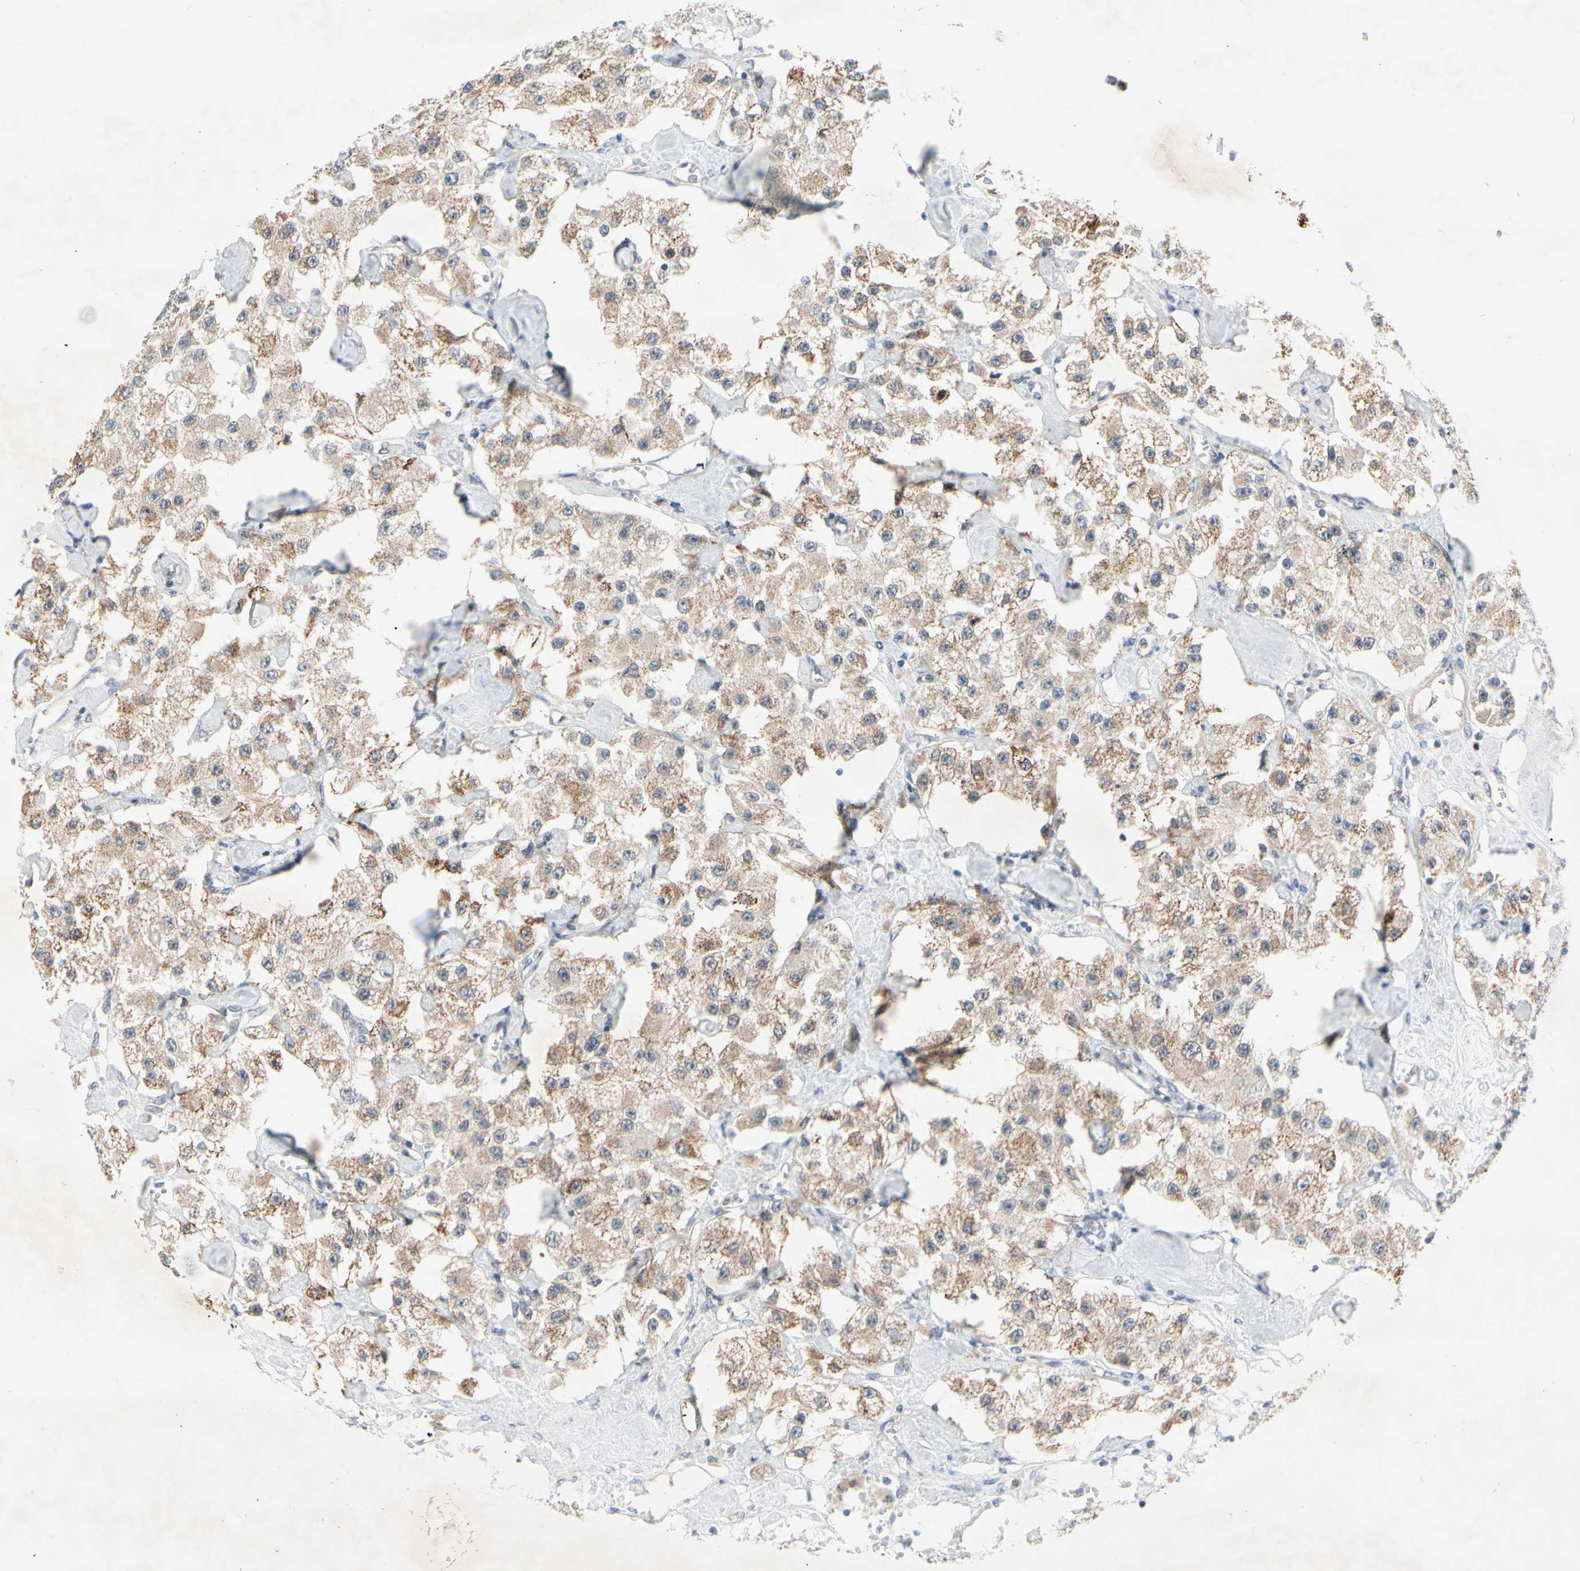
{"staining": {"intensity": "weak", "quantity": ">75%", "location": "cytoplasmic/membranous"}, "tissue": "carcinoid", "cell_type": "Tumor cells", "image_type": "cancer", "snomed": [{"axis": "morphology", "description": "Carcinoid, malignant, NOS"}, {"axis": "topography", "description": "Pancreas"}], "caption": "DAB (3,3'-diaminobenzidine) immunohistochemical staining of human malignant carcinoid reveals weak cytoplasmic/membranous protein staining in about >75% of tumor cells. The protein of interest is shown in brown color, while the nuclei are stained blue.", "gene": "MARK1", "patient": {"sex": "male", "age": 41}}